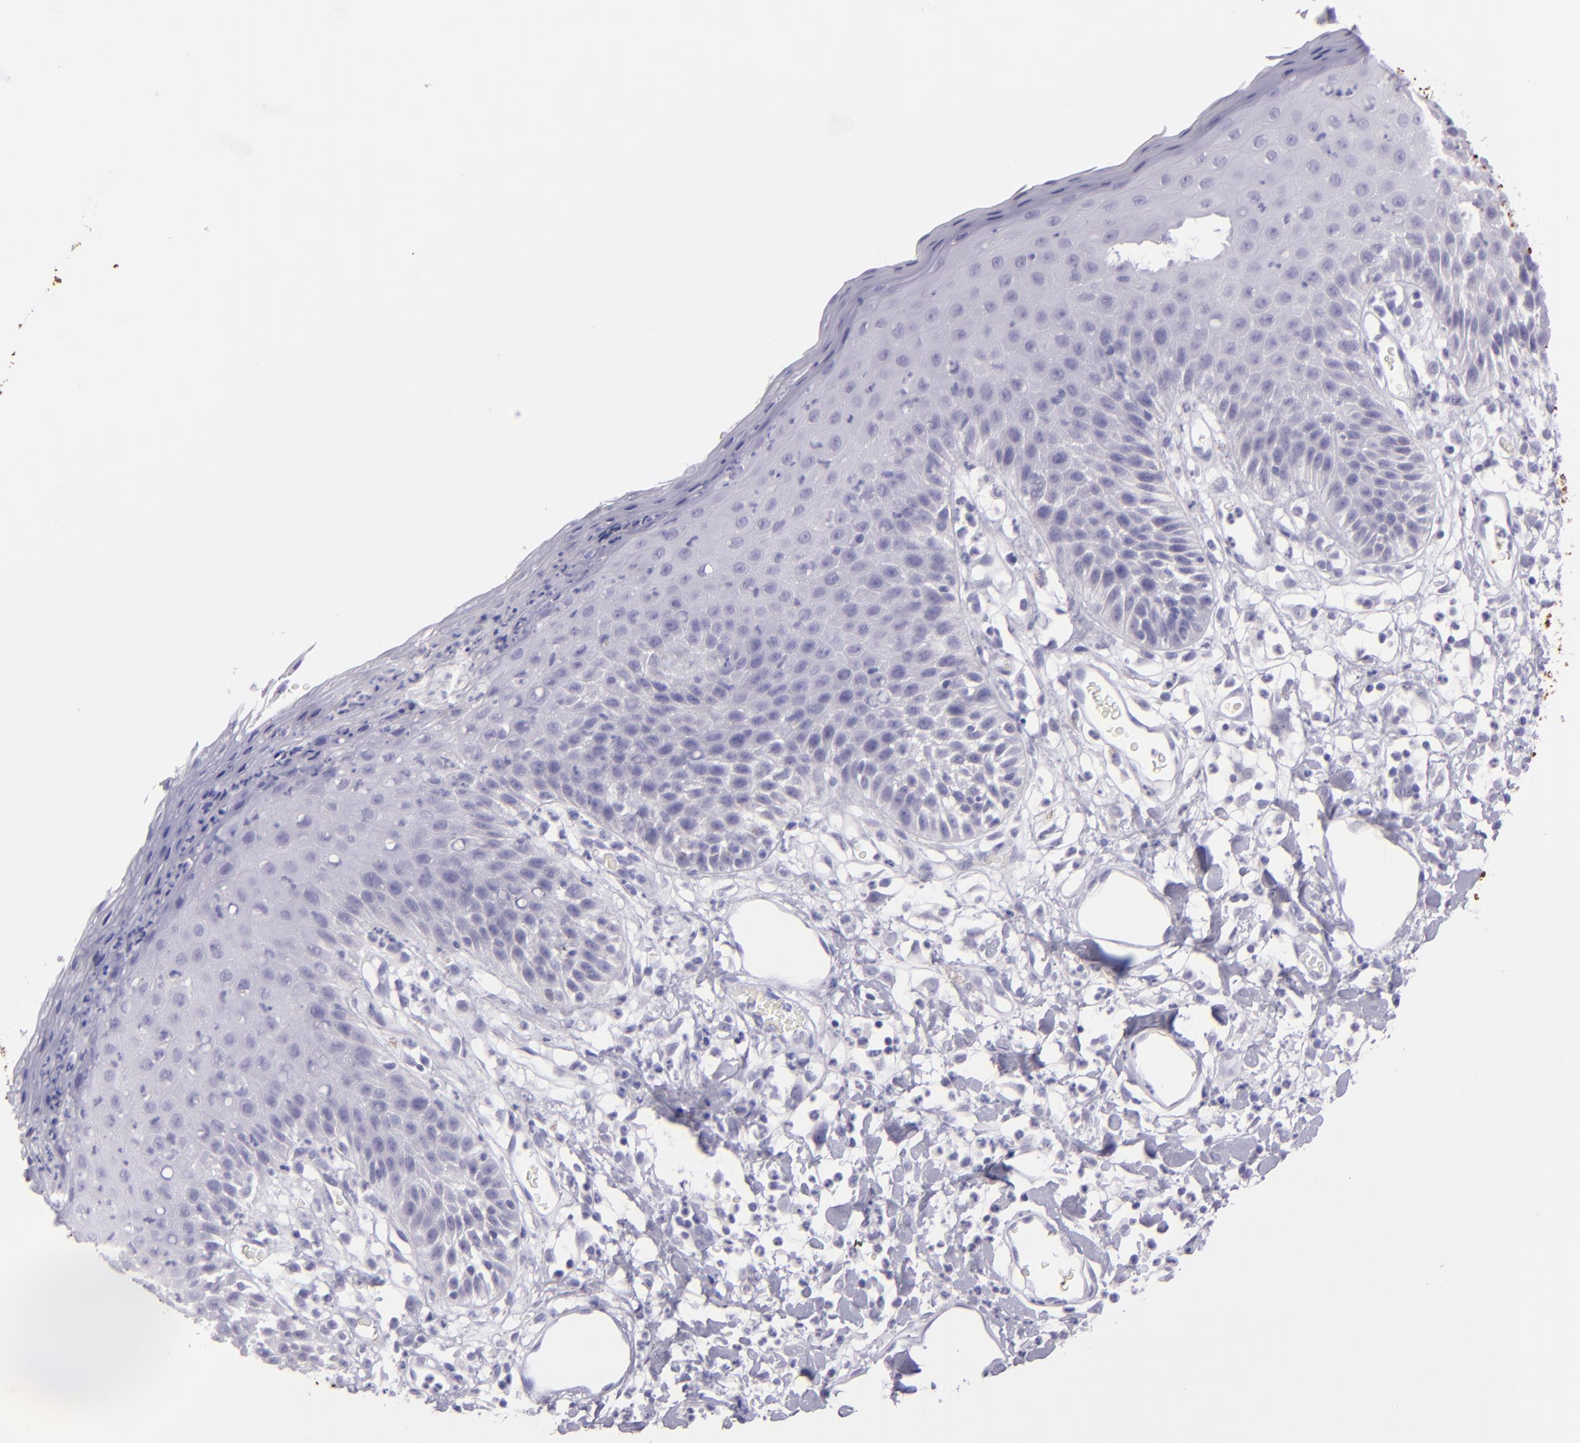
{"staining": {"intensity": "negative", "quantity": "none", "location": "none"}, "tissue": "skin", "cell_type": "Epidermal cells", "image_type": "normal", "snomed": [{"axis": "morphology", "description": "Normal tissue, NOS"}, {"axis": "topography", "description": "Vulva"}, {"axis": "topography", "description": "Peripheral nerve tissue"}], "caption": "High power microscopy image of an immunohistochemistry photomicrograph of benign skin, revealing no significant positivity in epidermal cells.", "gene": "TNNT3", "patient": {"sex": "female", "age": 68}}